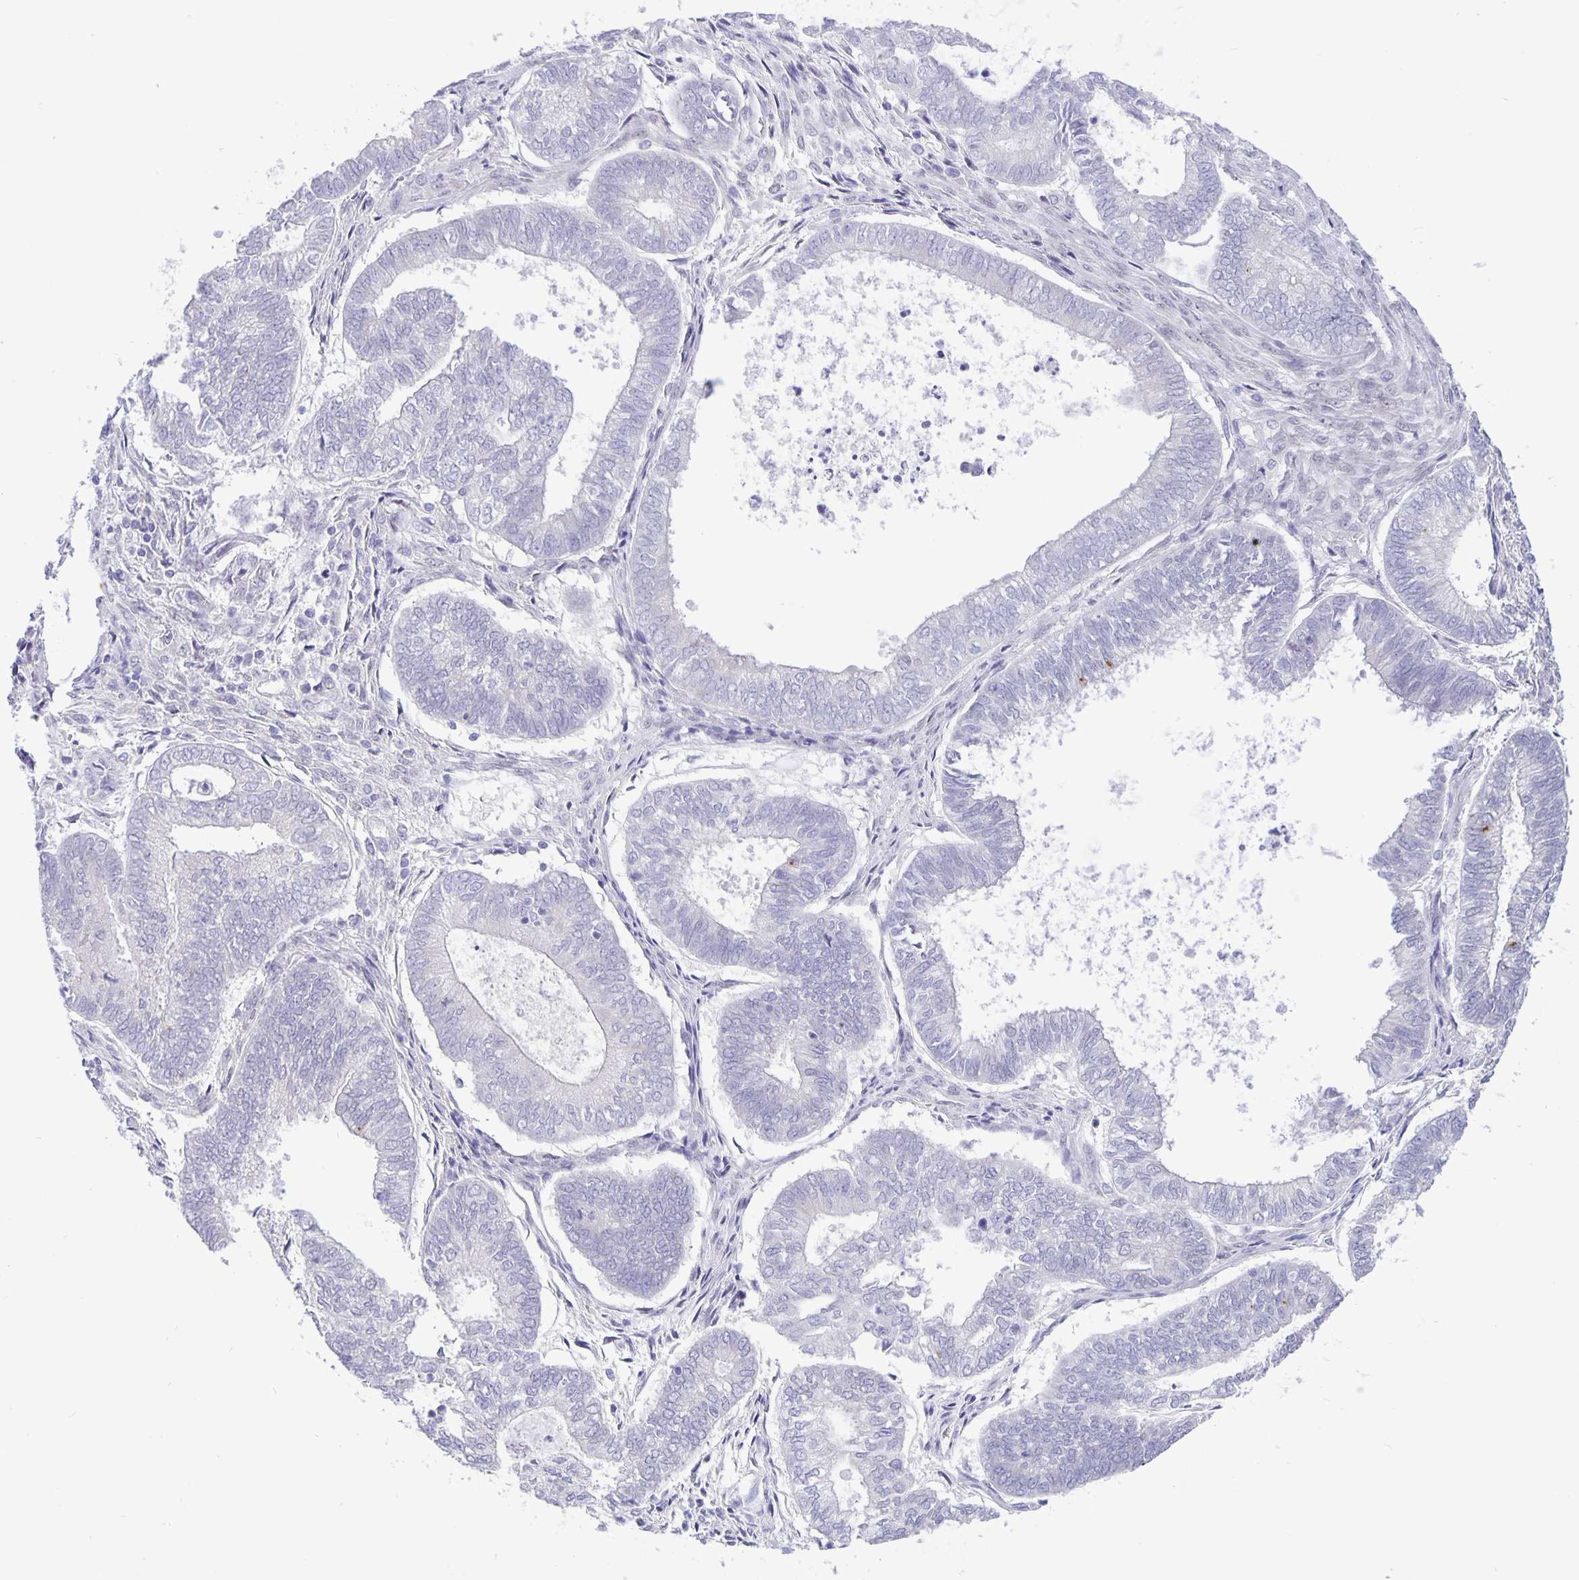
{"staining": {"intensity": "negative", "quantity": "none", "location": "none"}, "tissue": "ovarian cancer", "cell_type": "Tumor cells", "image_type": "cancer", "snomed": [{"axis": "morphology", "description": "Carcinoma, endometroid"}, {"axis": "topography", "description": "Ovary"}], "caption": "Tumor cells are negative for brown protein staining in ovarian endometroid carcinoma.", "gene": "ERMN", "patient": {"sex": "female", "age": 64}}